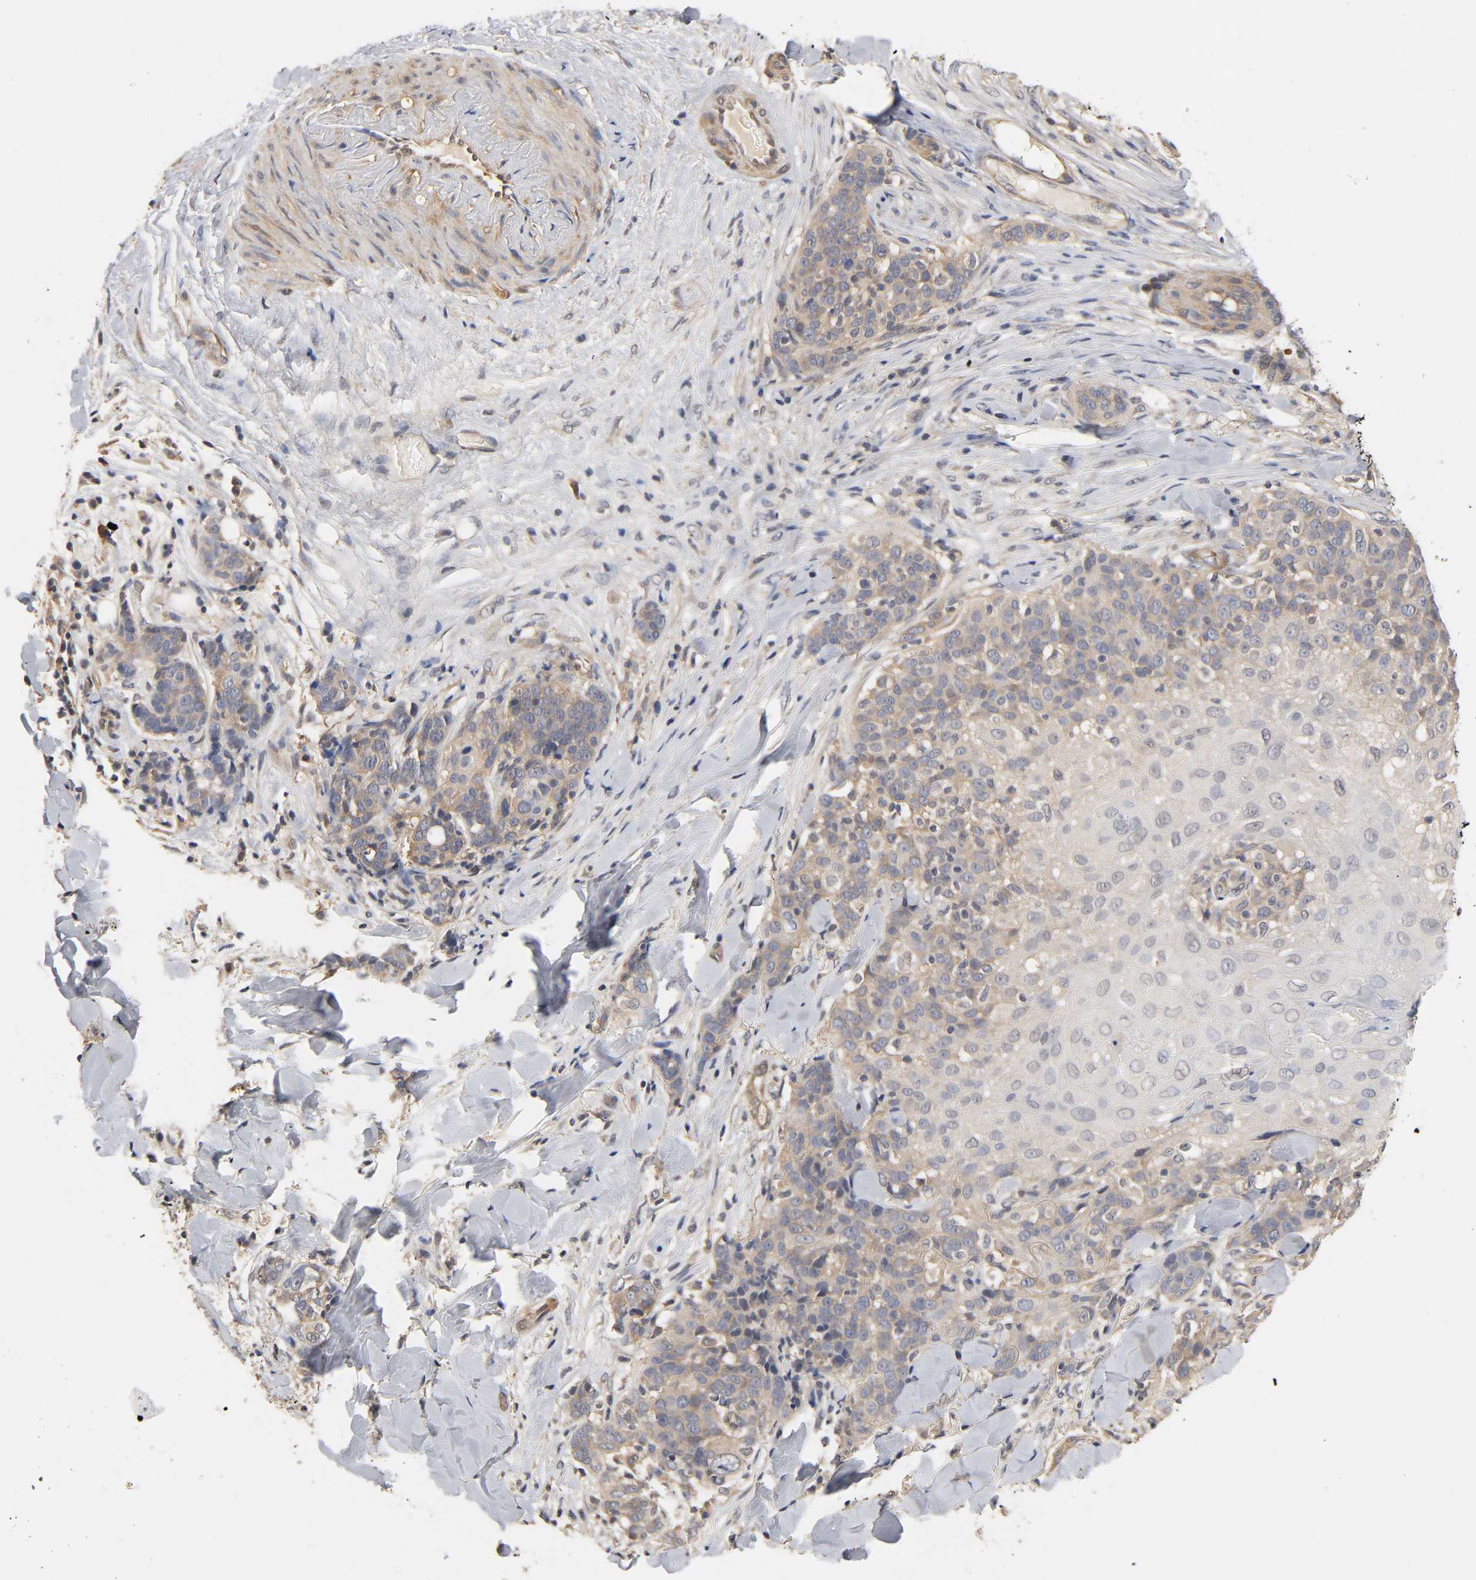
{"staining": {"intensity": "weak", "quantity": "25%-75%", "location": "cytoplasmic/membranous"}, "tissue": "skin cancer", "cell_type": "Tumor cells", "image_type": "cancer", "snomed": [{"axis": "morphology", "description": "Normal tissue, NOS"}, {"axis": "morphology", "description": "Squamous cell carcinoma, NOS"}, {"axis": "topography", "description": "Skin"}], "caption": "An IHC micrograph of tumor tissue is shown. Protein staining in brown shows weak cytoplasmic/membranous positivity in squamous cell carcinoma (skin) within tumor cells.", "gene": "PDE5A", "patient": {"sex": "female", "age": 83}}